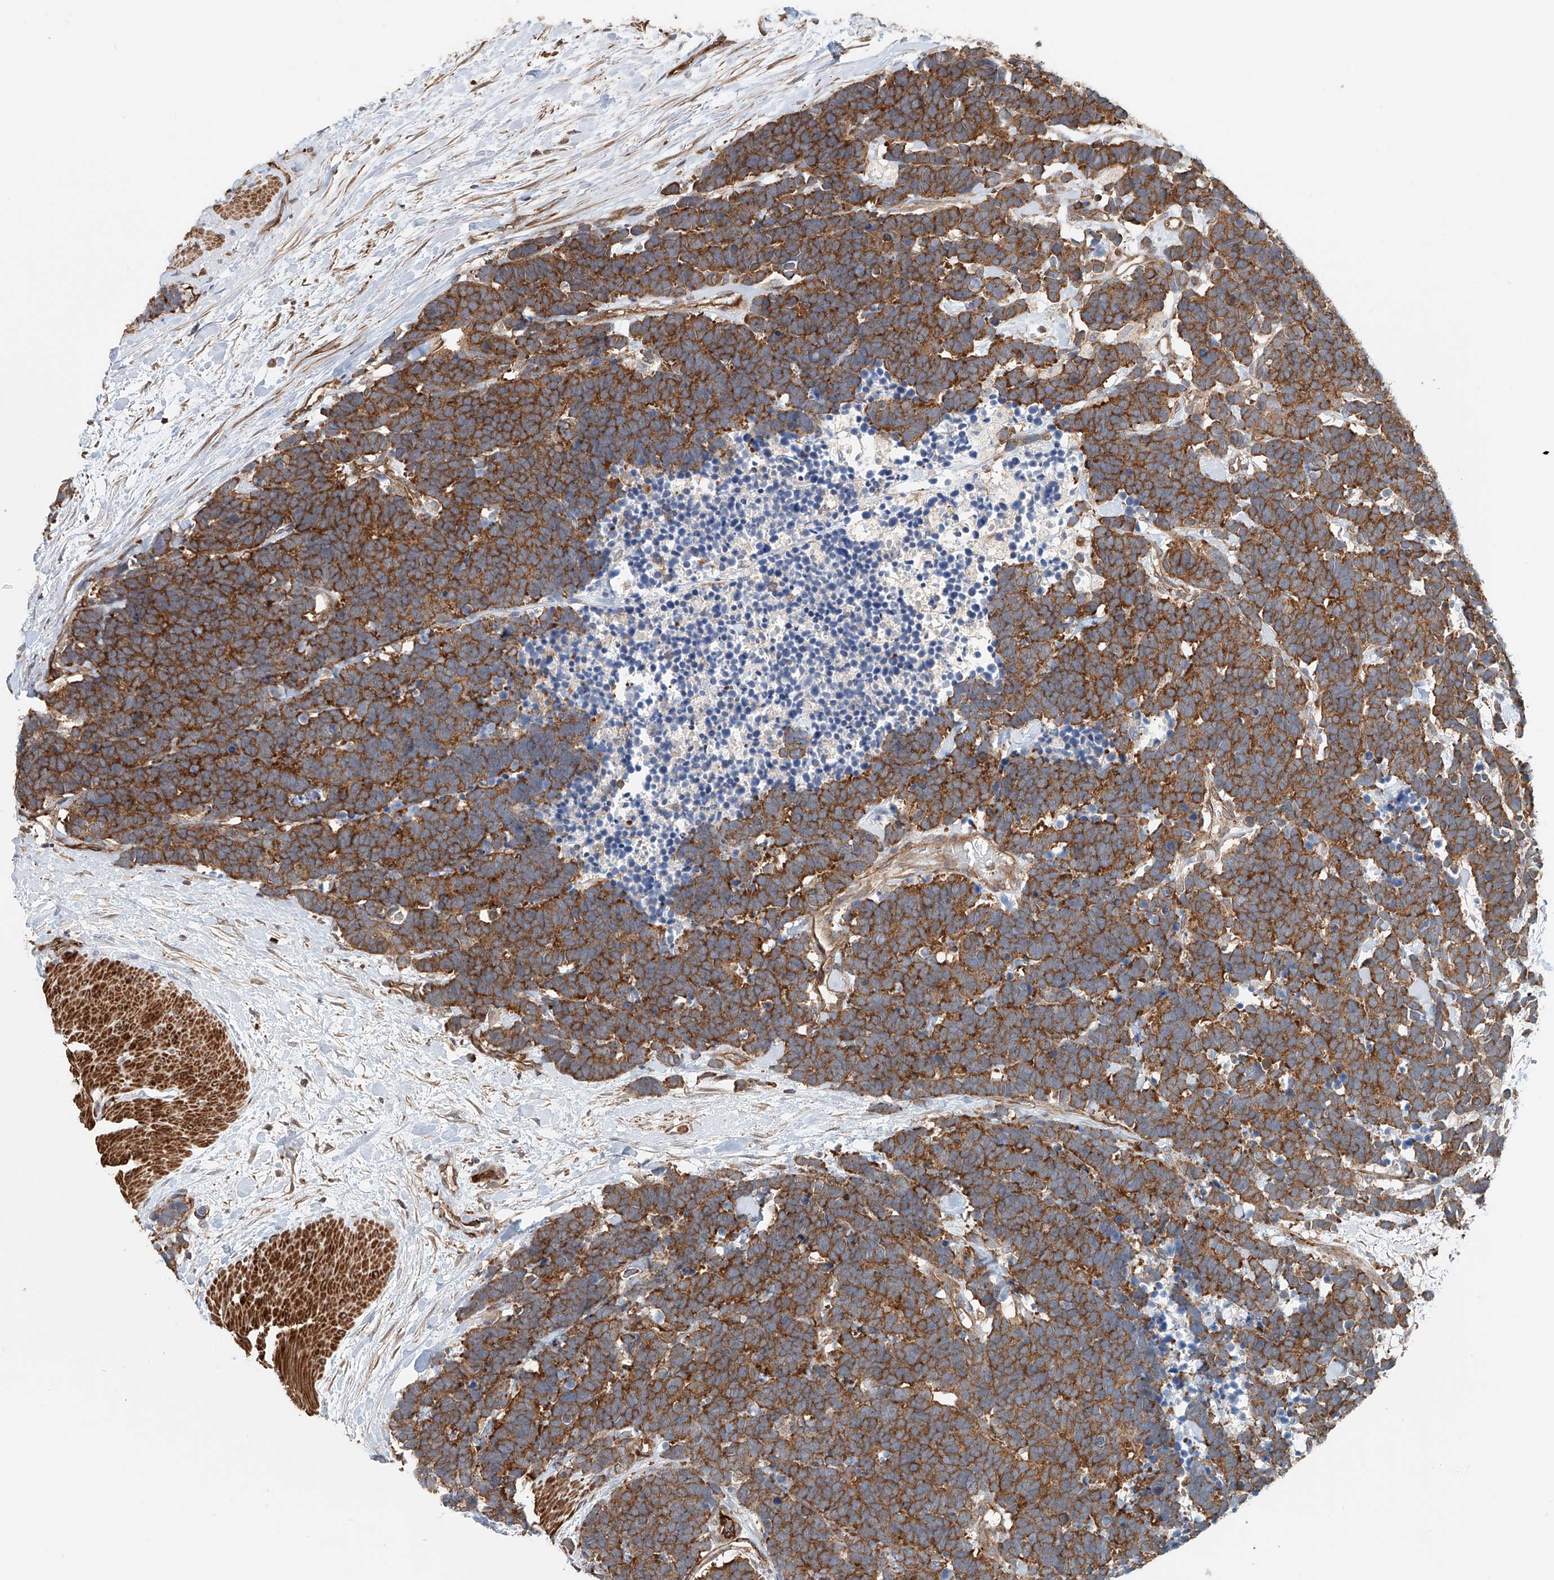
{"staining": {"intensity": "strong", "quantity": ">75%", "location": "cytoplasmic/membranous"}, "tissue": "carcinoid", "cell_type": "Tumor cells", "image_type": "cancer", "snomed": [{"axis": "morphology", "description": "Carcinoma, NOS"}, {"axis": "morphology", "description": "Carcinoid, malignant, NOS"}, {"axis": "topography", "description": "Urinary bladder"}], "caption": "The immunohistochemical stain highlights strong cytoplasmic/membranous staining in tumor cells of carcinoid tissue.", "gene": "FRYL", "patient": {"sex": "male", "age": 57}}